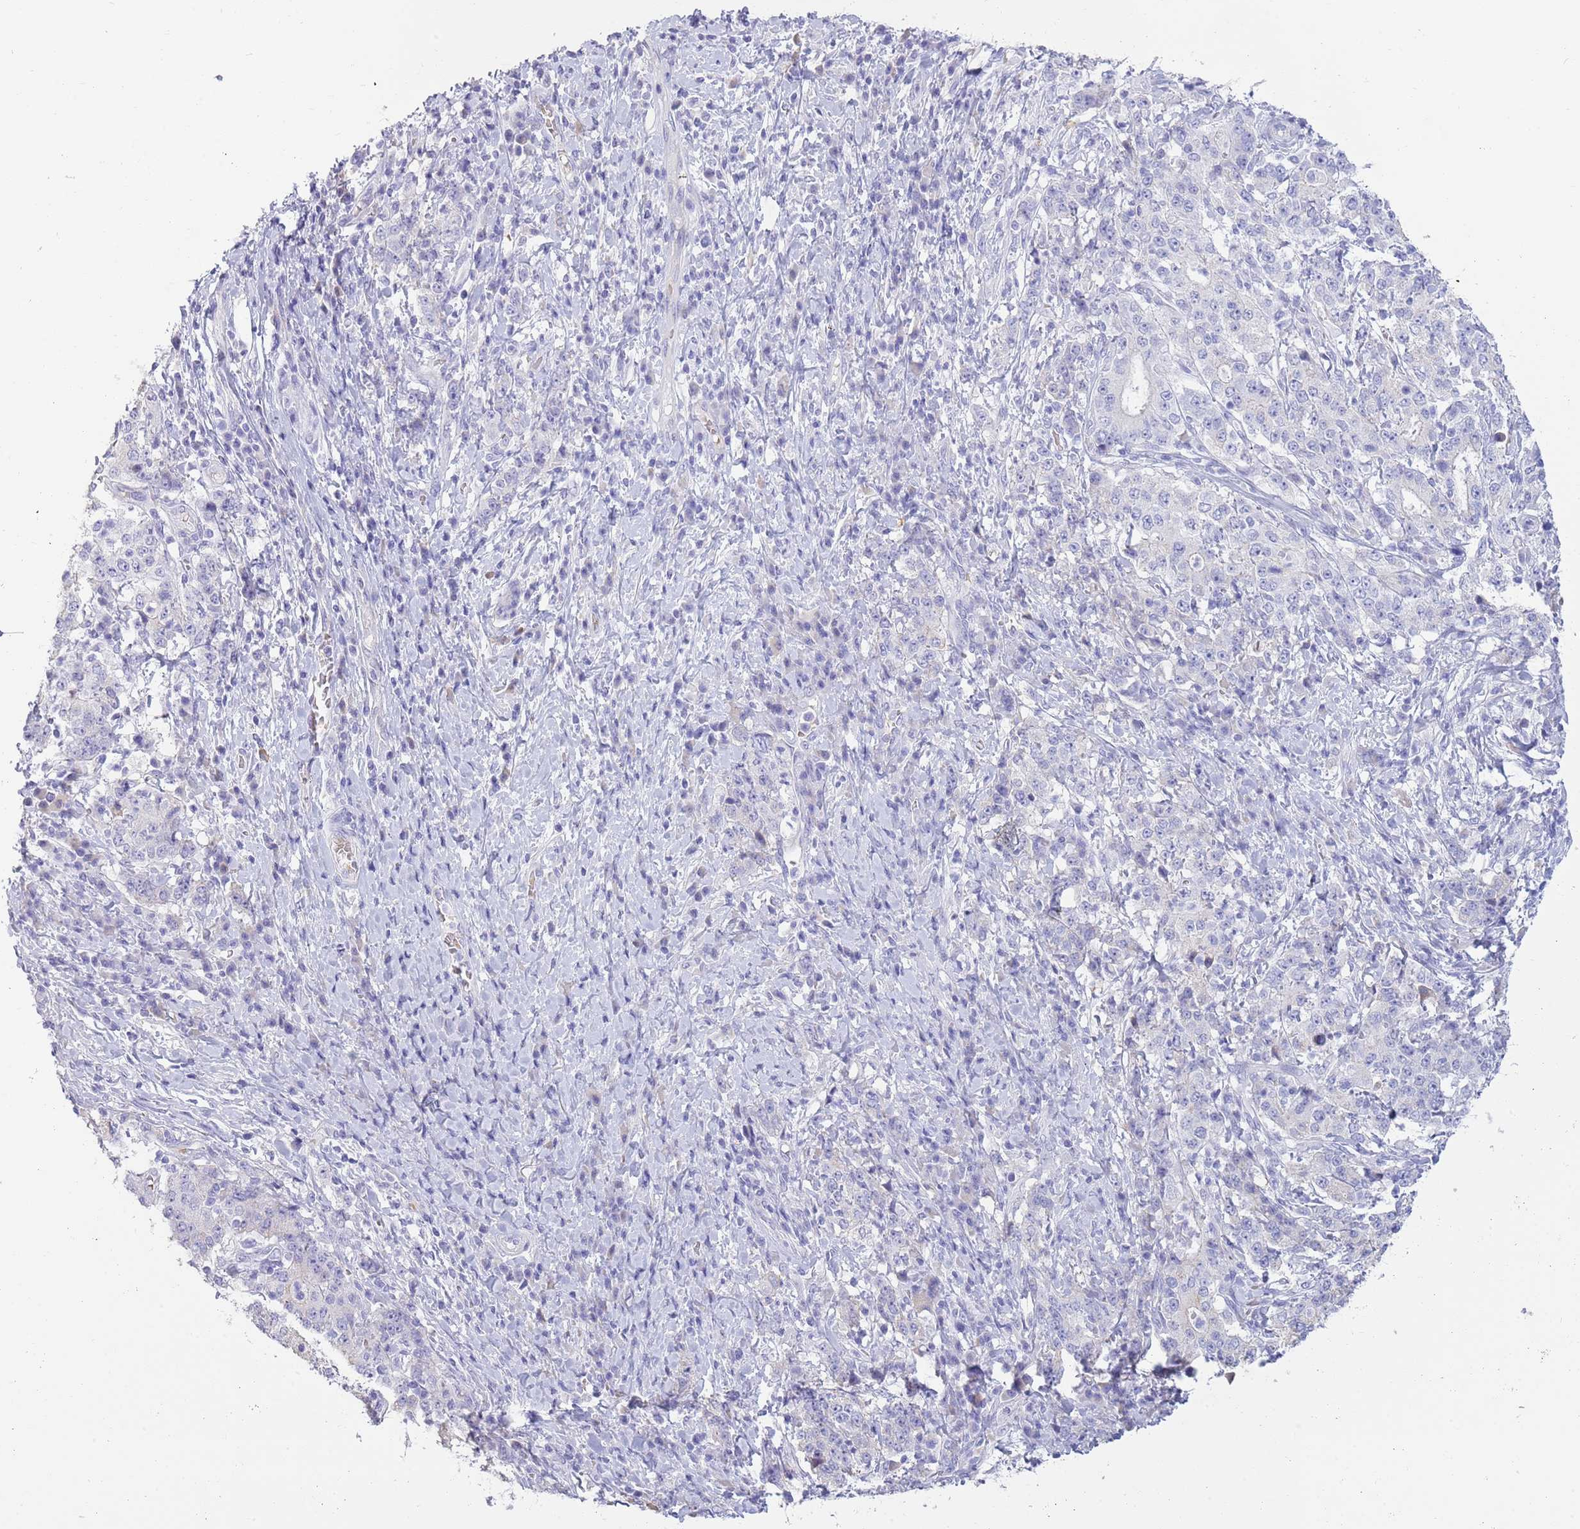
{"staining": {"intensity": "negative", "quantity": "none", "location": "none"}, "tissue": "stomach cancer", "cell_type": "Tumor cells", "image_type": "cancer", "snomed": [{"axis": "morphology", "description": "Normal tissue, NOS"}, {"axis": "morphology", "description": "Adenocarcinoma, NOS"}, {"axis": "topography", "description": "Stomach, upper"}, {"axis": "topography", "description": "Stomach"}], "caption": "Protein analysis of stomach adenocarcinoma shows no significant positivity in tumor cells.", "gene": "ACR", "patient": {"sex": "male", "age": 59}}